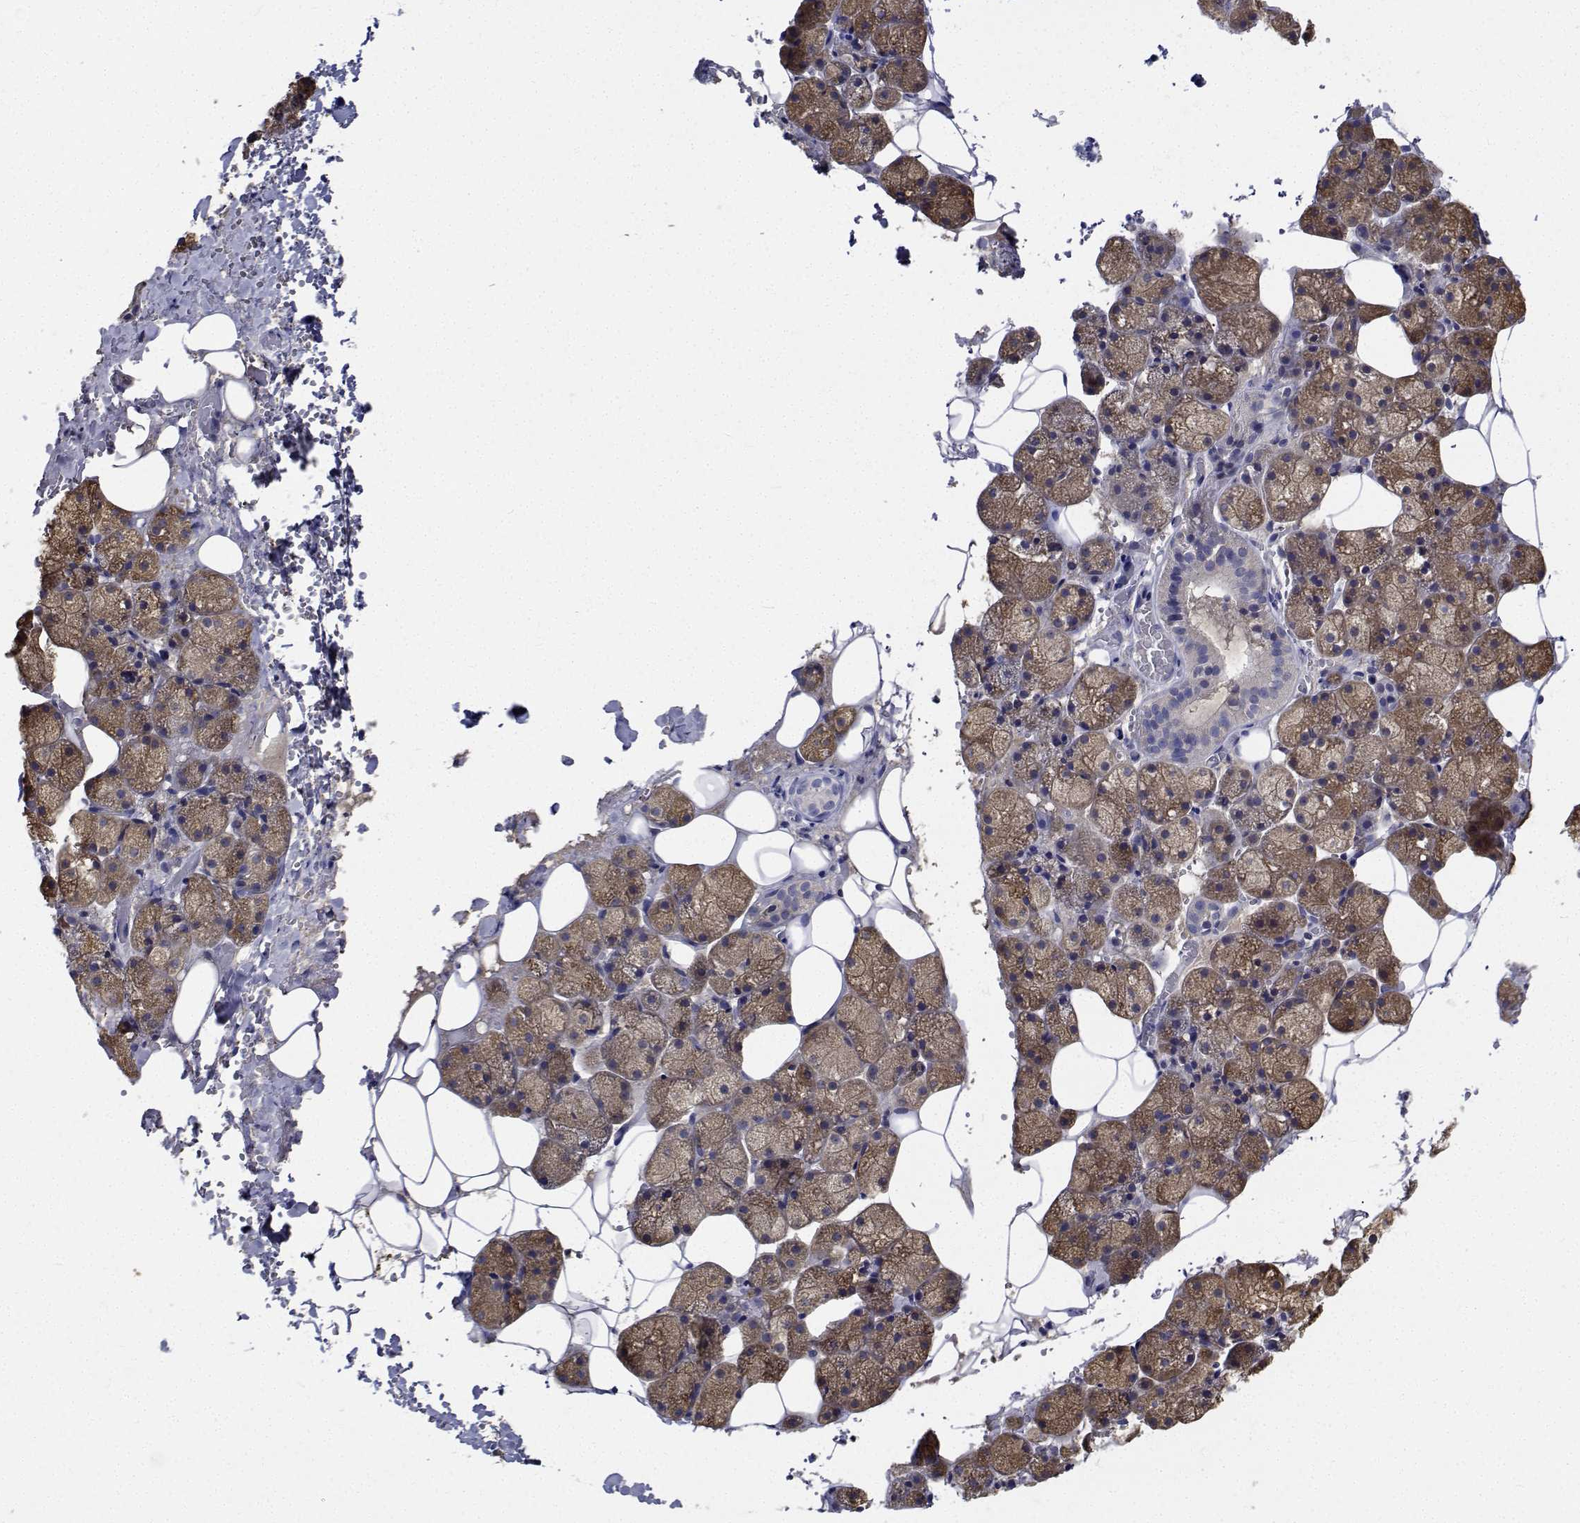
{"staining": {"intensity": "moderate", "quantity": "25%-75%", "location": "cytoplasmic/membranous"}, "tissue": "salivary gland", "cell_type": "Glandular cells", "image_type": "normal", "snomed": [{"axis": "morphology", "description": "Normal tissue, NOS"}, {"axis": "topography", "description": "Salivary gland"}], "caption": "Immunohistochemistry (DAB (3,3'-diaminobenzidine)) staining of normal salivary gland shows moderate cytoplasmic/membranous protein staining in approximately 25%-75% of glandular cells. The staining was performed using DAB to visualize the protein expression in brown, while the nuclei were stained in blue with hematoxylin (Magnification: 20x).", "gene": "CDHR3", "patient": {"sex": "male", "age": 38}}